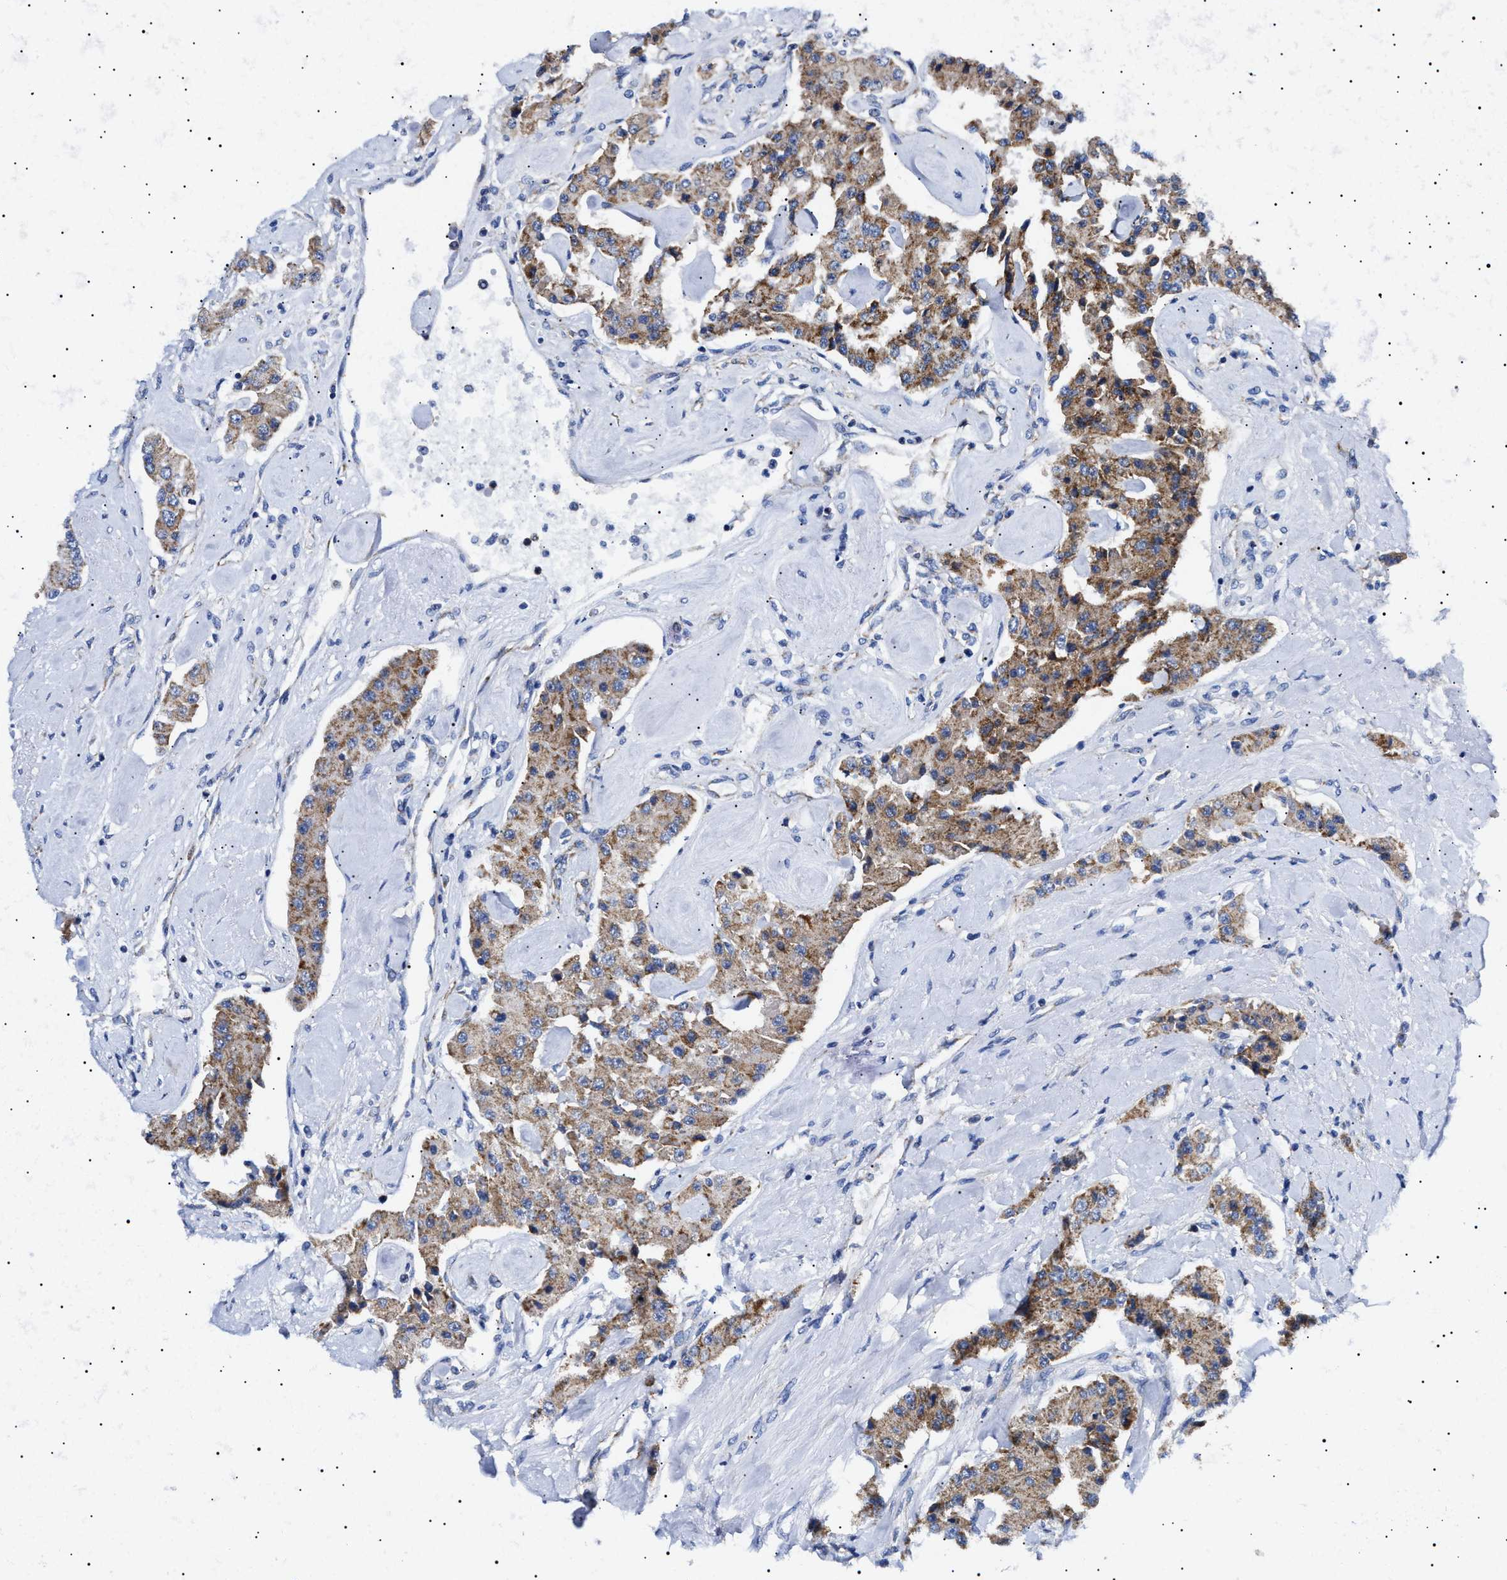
{"staining": {"intensity": "moderate", "quantity": ">75%", "location": "cytoplasmic/membranous"}, "tissue": "carcinoid", "cell_type": "Tumor cells", "image_type": "cancer", "snomed": [{"axis": "morphology", "description": "Carcinoid, malignant, NOS"}, {"axis": "topography", "description": "Pancreas"}], "caption": "Immunohistochemistry of human carcinoid (malignant) demonstrates medium levels of moderate cytoplasmic/membranous staining in approximately >75% of tumor cells. (DAB (3,3'-diaminobenzidine) IHC, brown staining for protein, blue staining for nuclei).", "gene": "CHRDL2", "patient": {"sex": "male", "age": 41}}